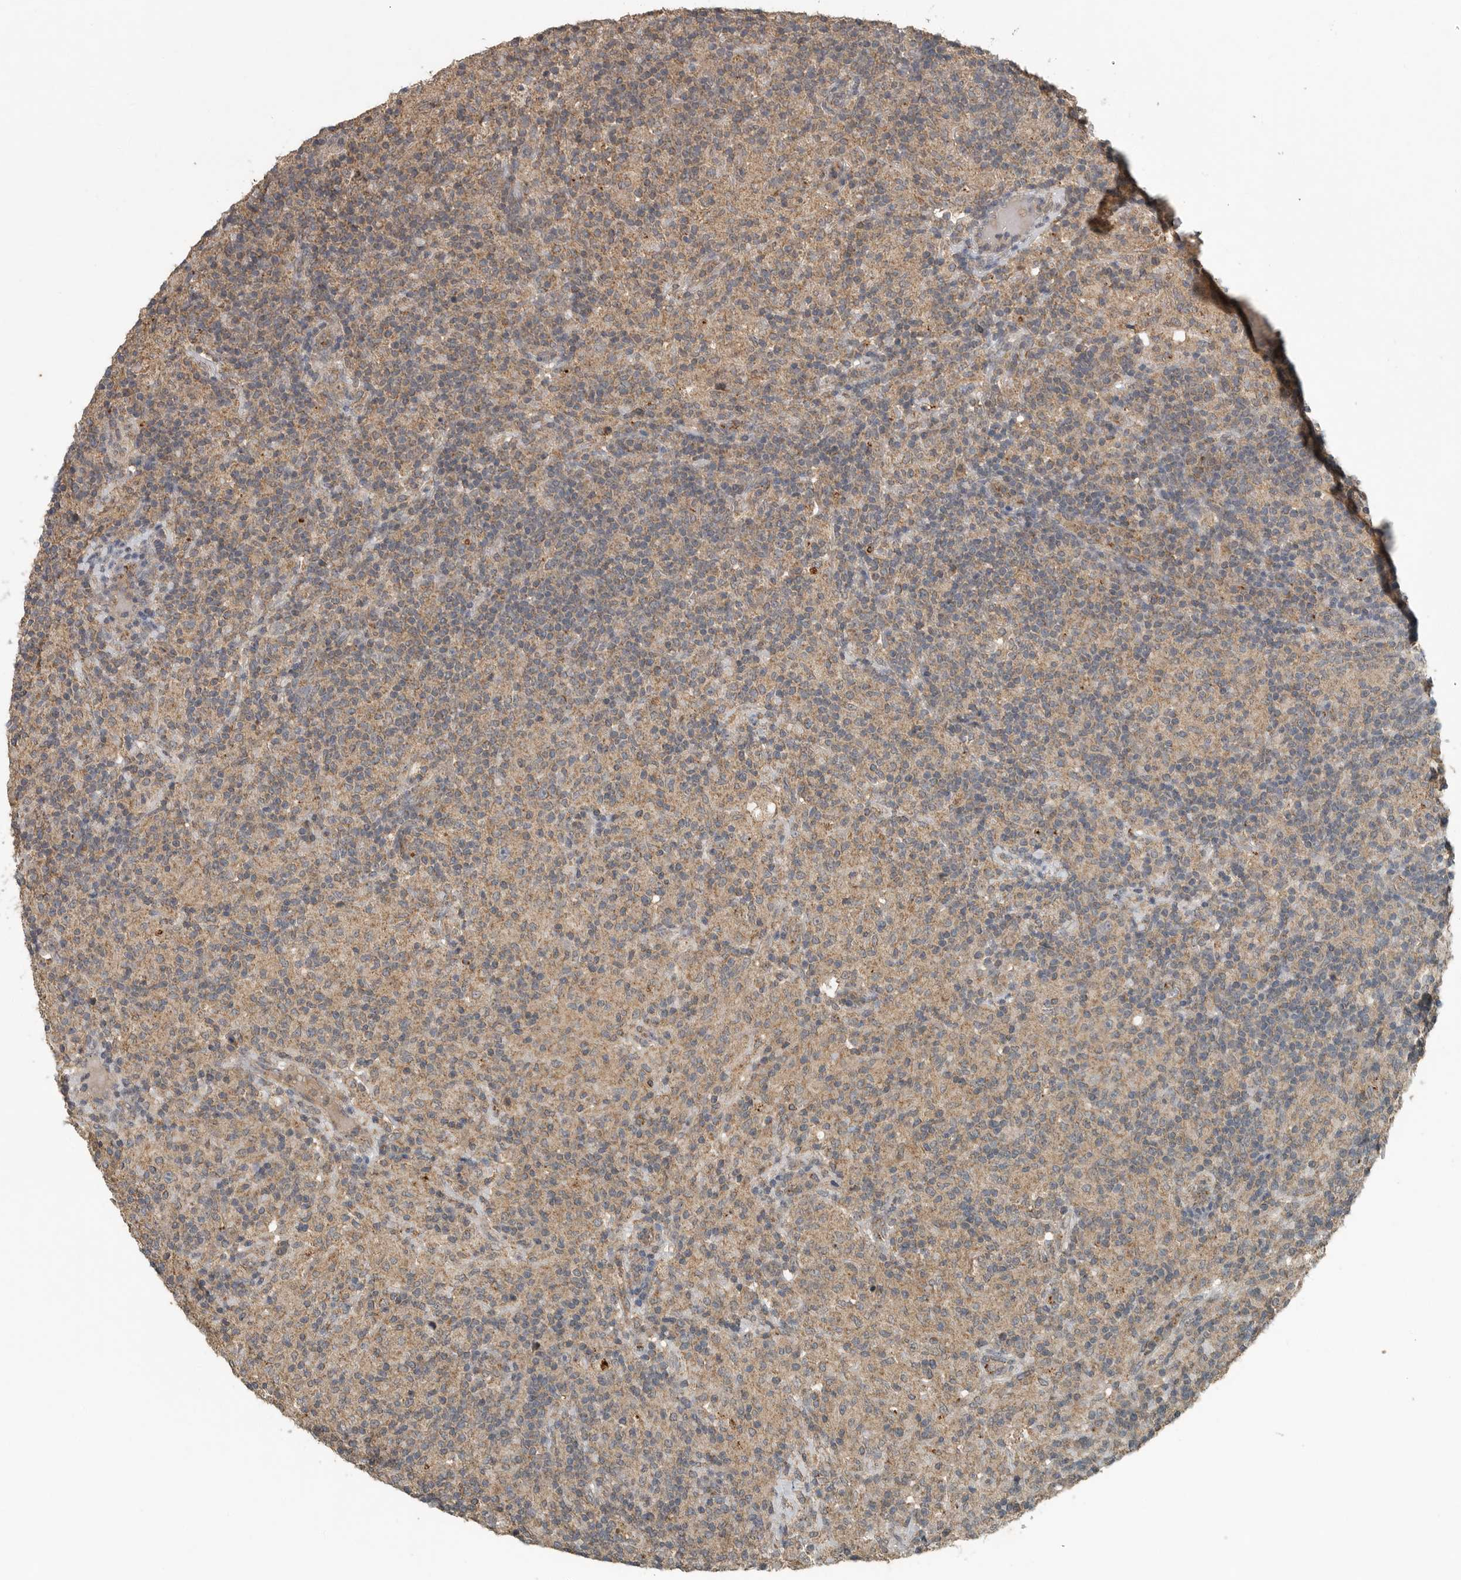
{"staining": {"intensity": "weak", "quantity": "25%-75%", "location": "cytoplasmic/membranous"}, "tissue": "lymphoma", "cell_type": "Tumor cells", "image_type": "cancer", "snomed": [{"axis": "morphology", "description": "Hodgkin's disease, NOS"}, {"axis": "topography", "description": "Lymph node"}], "caption": "Human Hodgkin's disease stained for a protein (brown) exhibits weak cytoplasmic/membranous positive staining in approximately 25%-75% of tumor cells.", "gene": "IL6ST", "patient": {"sex": "male", "age": 70}}